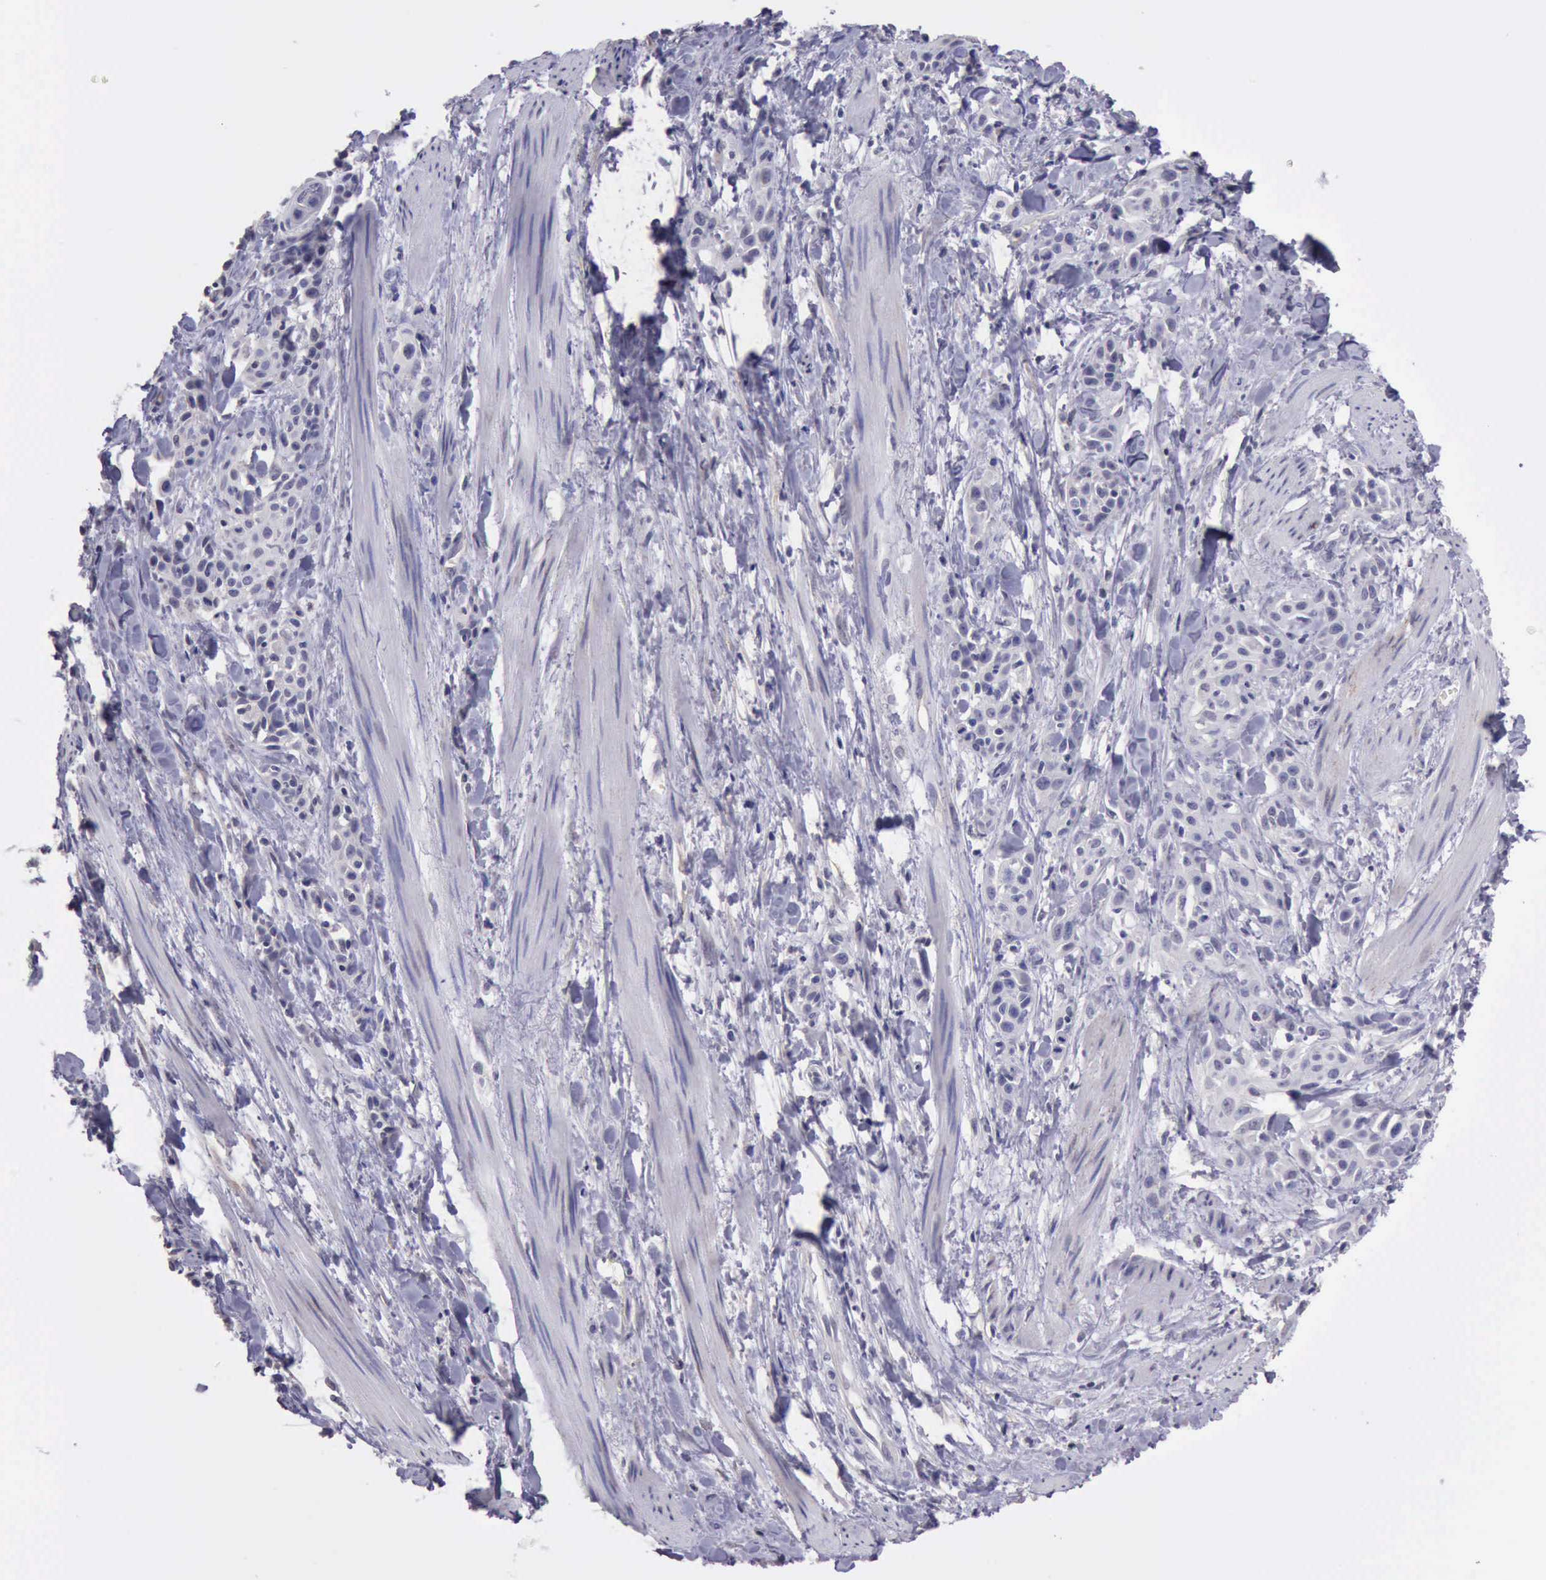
{"staining": {"intensity": "negative", "quantity": "none", "location": "none"}, "tissue": "skin cancer", "cell_type": "Tumor cells", "image_type": "cancer", "snomed": [{"axis": "morphology", "description": "Squamous cell carcinoma, NOS"}, {"axis": "topography", "description": "Skin"}, {"axis": "topography", "description": "Anal"}], "caption": "Tumor cells show no significant staining in skin cancer (squamous cell carcinoma). (DAB (3,3'-diaminobenzidine) IHC, high magnification).", "gene": "KCND1", "patient": {"sex": "male", "age": 64}}